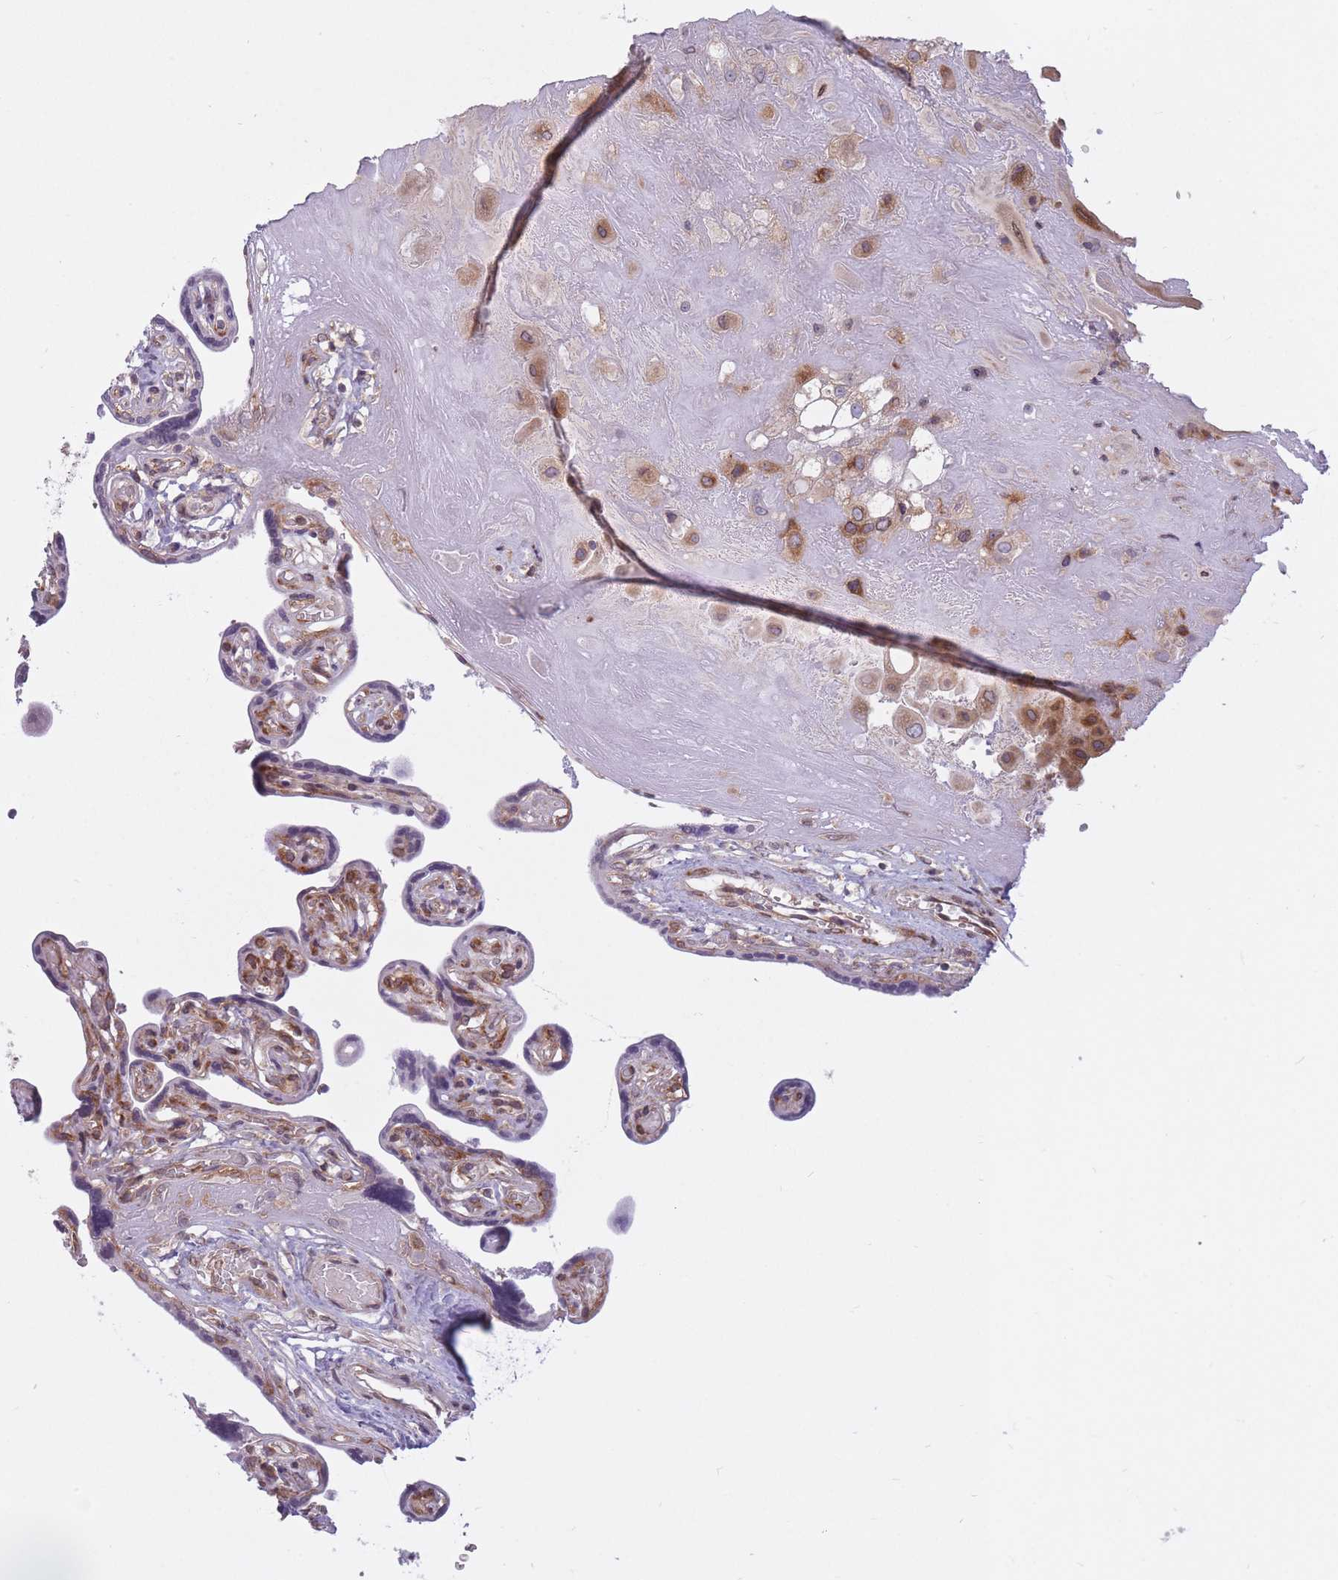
{"staining": {"intensity": "moderate", "quantity": ">75%", "location": "cytoplasmic/membranous"}, "tissue": "placenta", "cell_type": "Decidual cells", "image_type": "normal", "snomed": [{"axis": "morphology", "description": "Normal tissue, NOS"}, {"axis": "topography", "description": "Placenta"}], "caption": "Immunohistochemical staining of unremarkable human placenta demonstrates medium levels of moderate cytoplasmic/membranous positivity in approximately >75% of decidual cells. The protein is stained brown, and the nuclei are stained in blue (DAB IHC with brightfield microscopy, high magnification).", "gene": "CCDC124", "patient": {"sex": "female", "age": 32}}